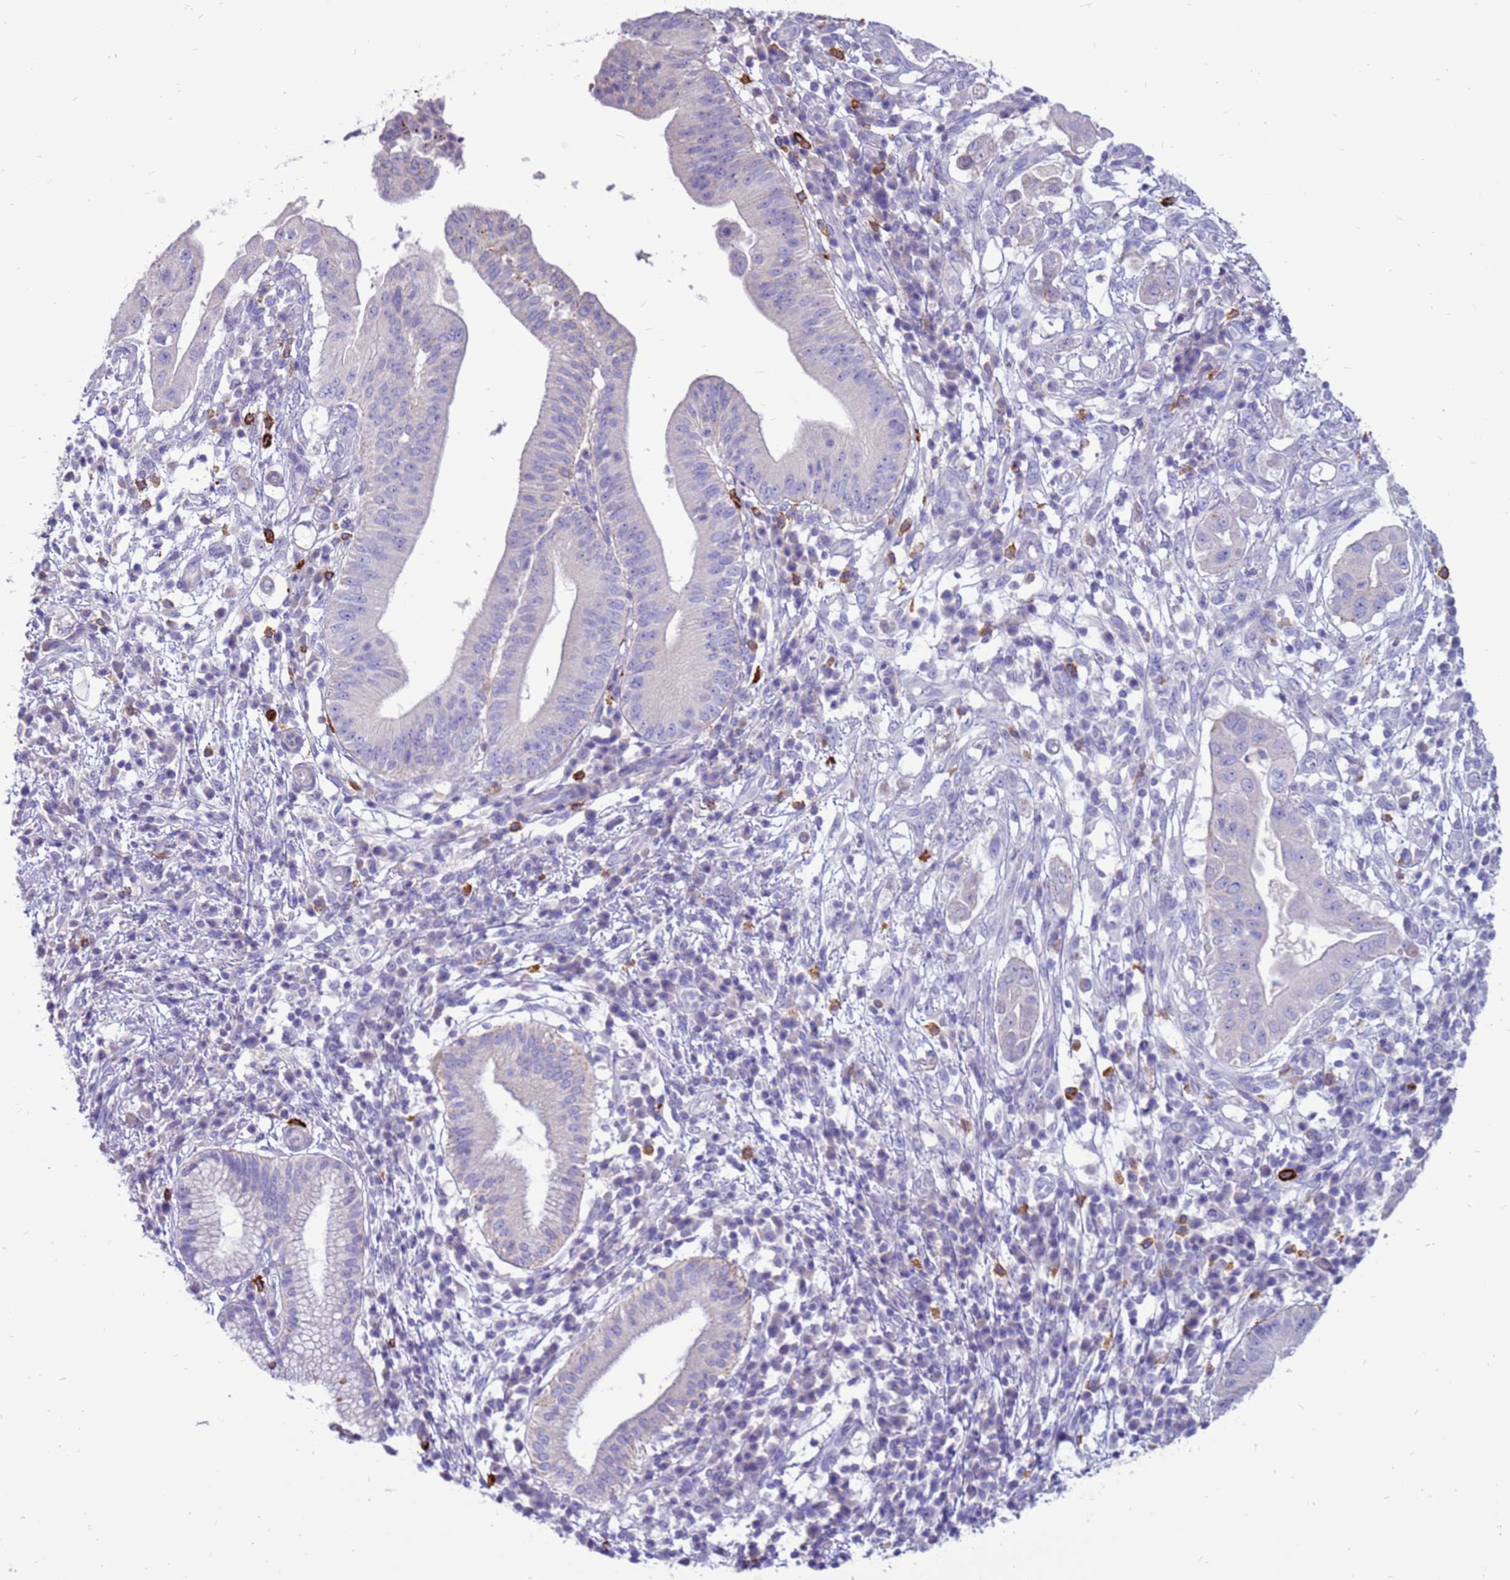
{"staining": {"intensity": "negative", "quantity": "none", "location": "none"}, "tissue": "pancreatic cancer", "cell_type": "Tumor cells", "image_type": "cancer", "snomed": [{"axis": "morphology", "description": "Adenocarcinoma, NOS"}, {"axis": "topography", "description": "Pancreas"}], "caption": "This is an immunohistochemistry (IHC) histopathology image of human pancreatic cancer. There is no expression in tumor cells.", "gene": "PDE10A", "patient": {"sex": "male", "age": 68}}